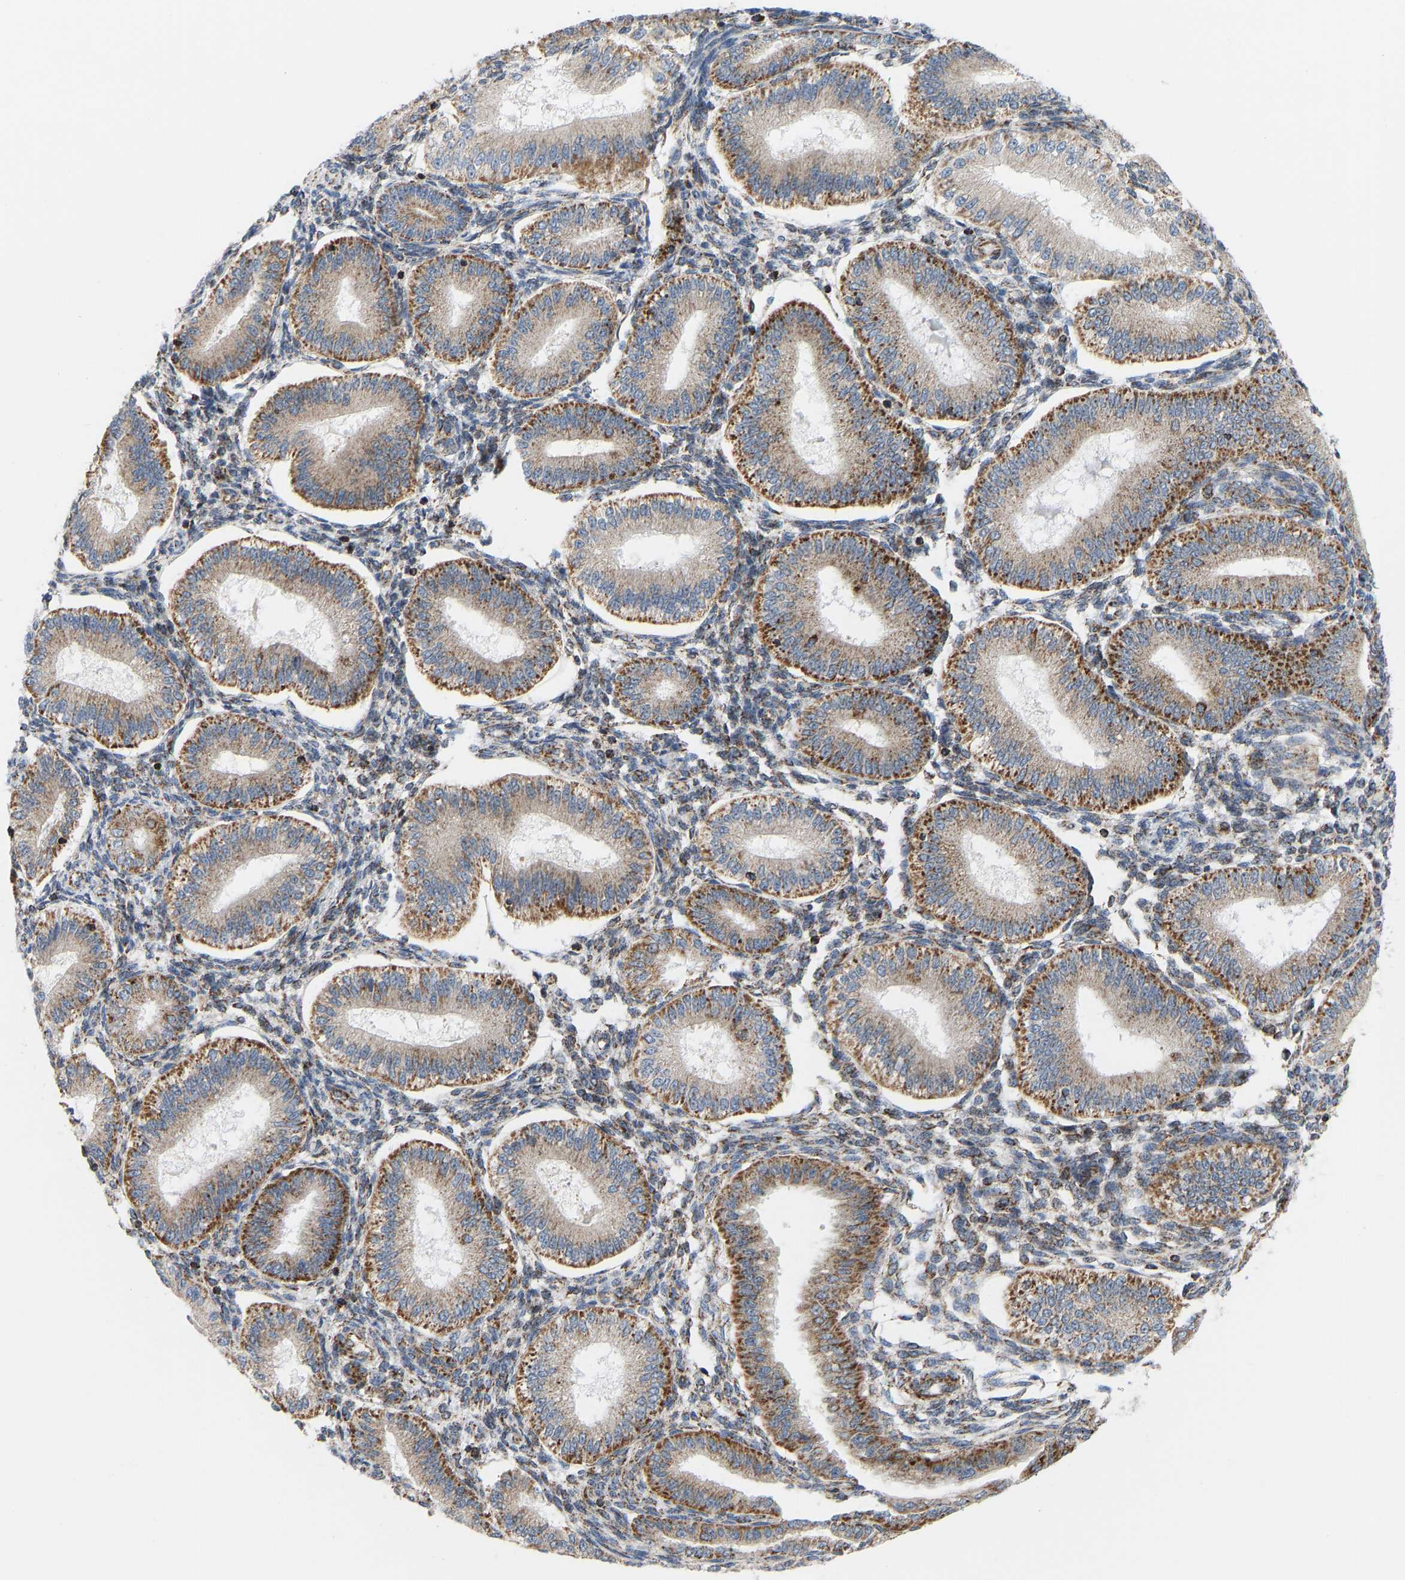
{"staining": {"intensity": "moderate", "quantity": ">75%", "location": "cytoplasmic/membranous"}, "tissue": "endometrium", "cell_type": "Cells in endometrial stroma", "image_type": "normal", "snomed": [{"axis": "morphology", "description": "Normal tissue, NOS"}, {"axis": "topography", "description": "Endometrium"}], "caption": "Immunohistochemical staining of normal human endometrium demonstrates medium levels of moderate cytoplasmic/membranous positivity in about >75% of cells in endometrial stroma. Immunohistochemistry (ihc) stains the protein in brown and the nuclei are stained blue.", "gene": "GPSM2", "patient": {"sex": "female", "age": 39}}